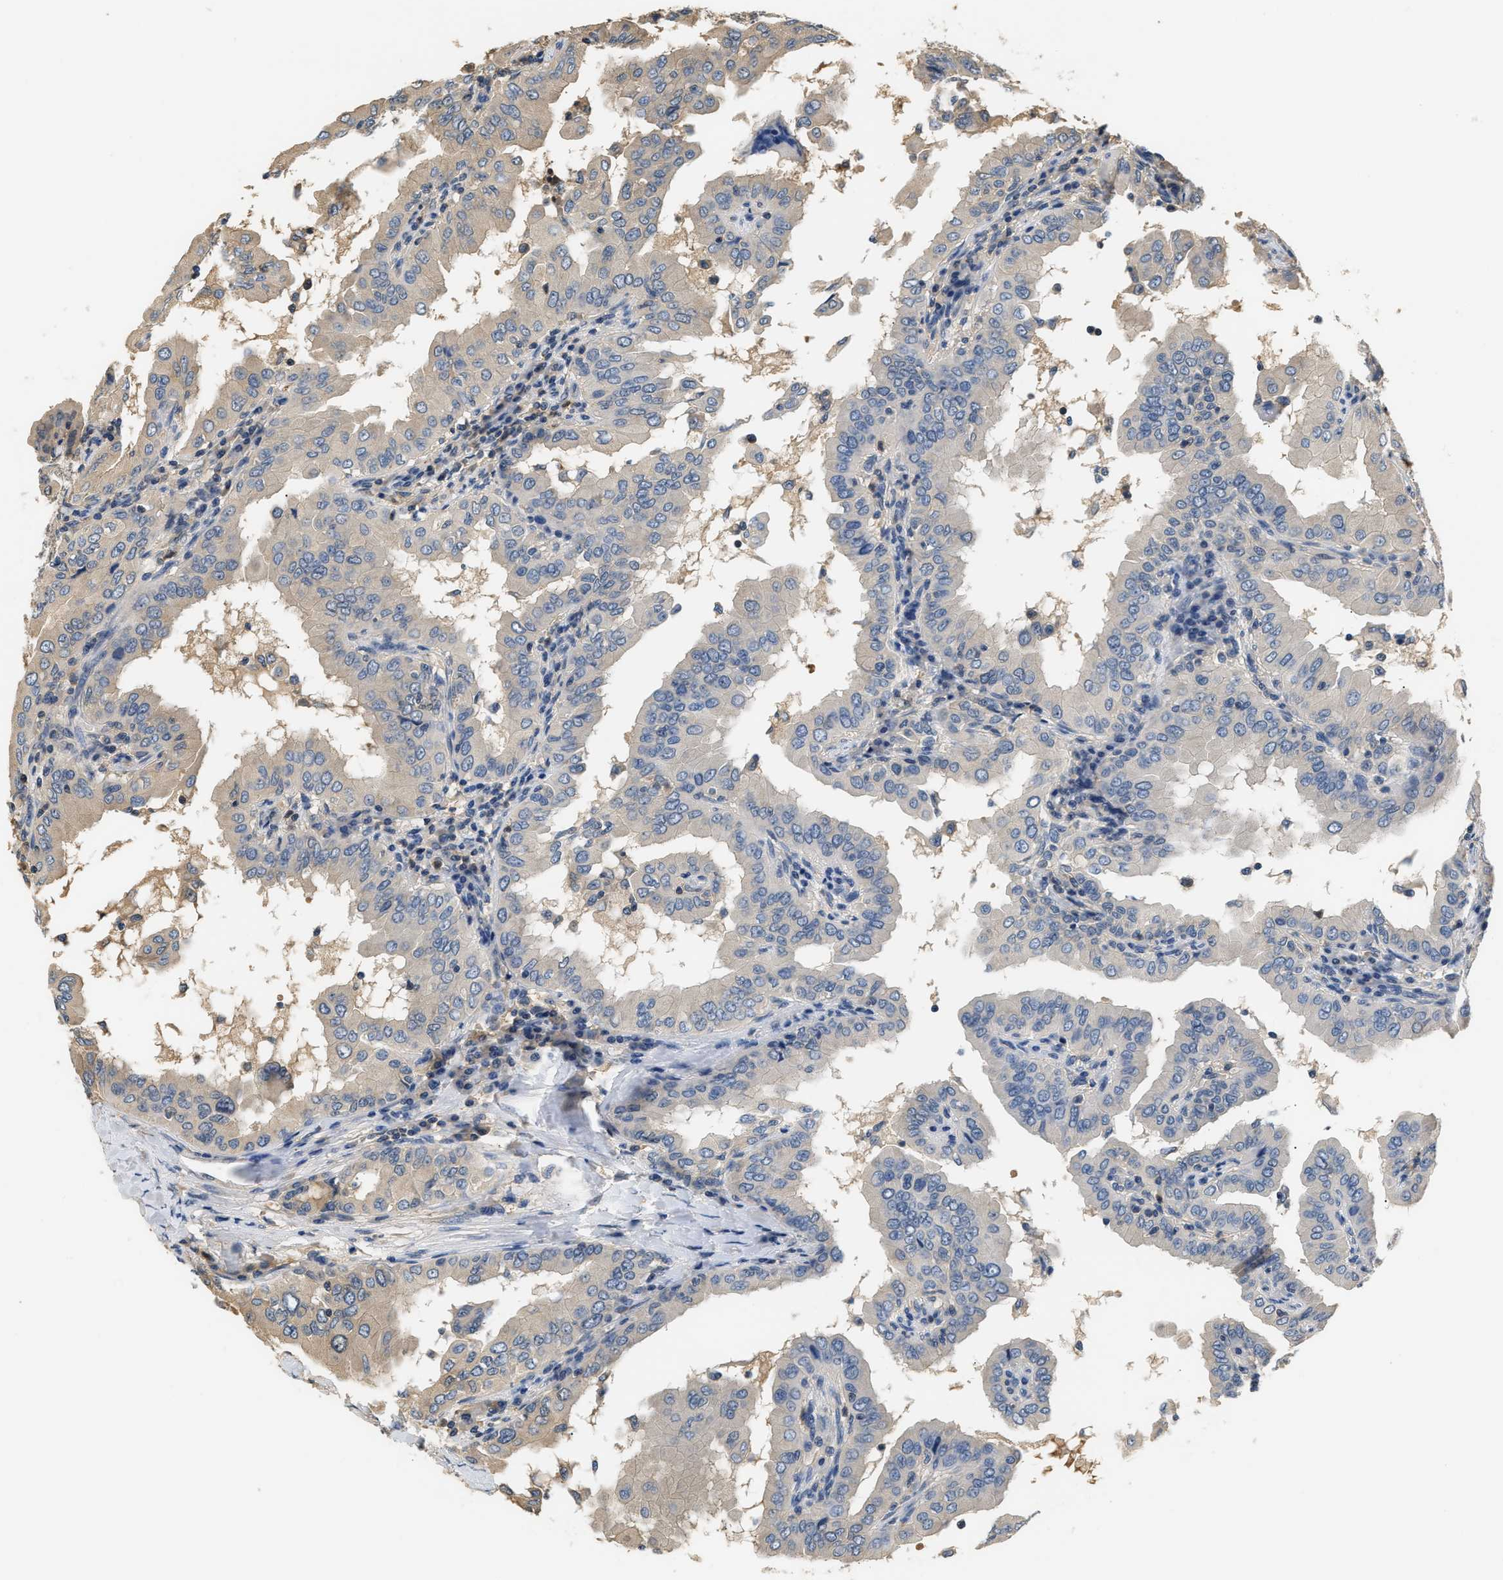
{"staining": {"intensity": "weak", "quantity": "<25%", "location": "cytoplasmic/membranous"}, "tissue": "thyroid cancer", "cell_type": "Tumor cells", "image_type": "cancer", "snomed": [{"axis": "morphology", "description": "Papillary adenocarcinoma, NOS"}, {"axis": "topography", "description": "Thyroid gland"}], "caption": "Immunohistochemistry (IHC) of thyroid cancer exhibits no staining in tumor cells.", "gene": "GPI", "patient": {"sex": "male", "age": 33}}